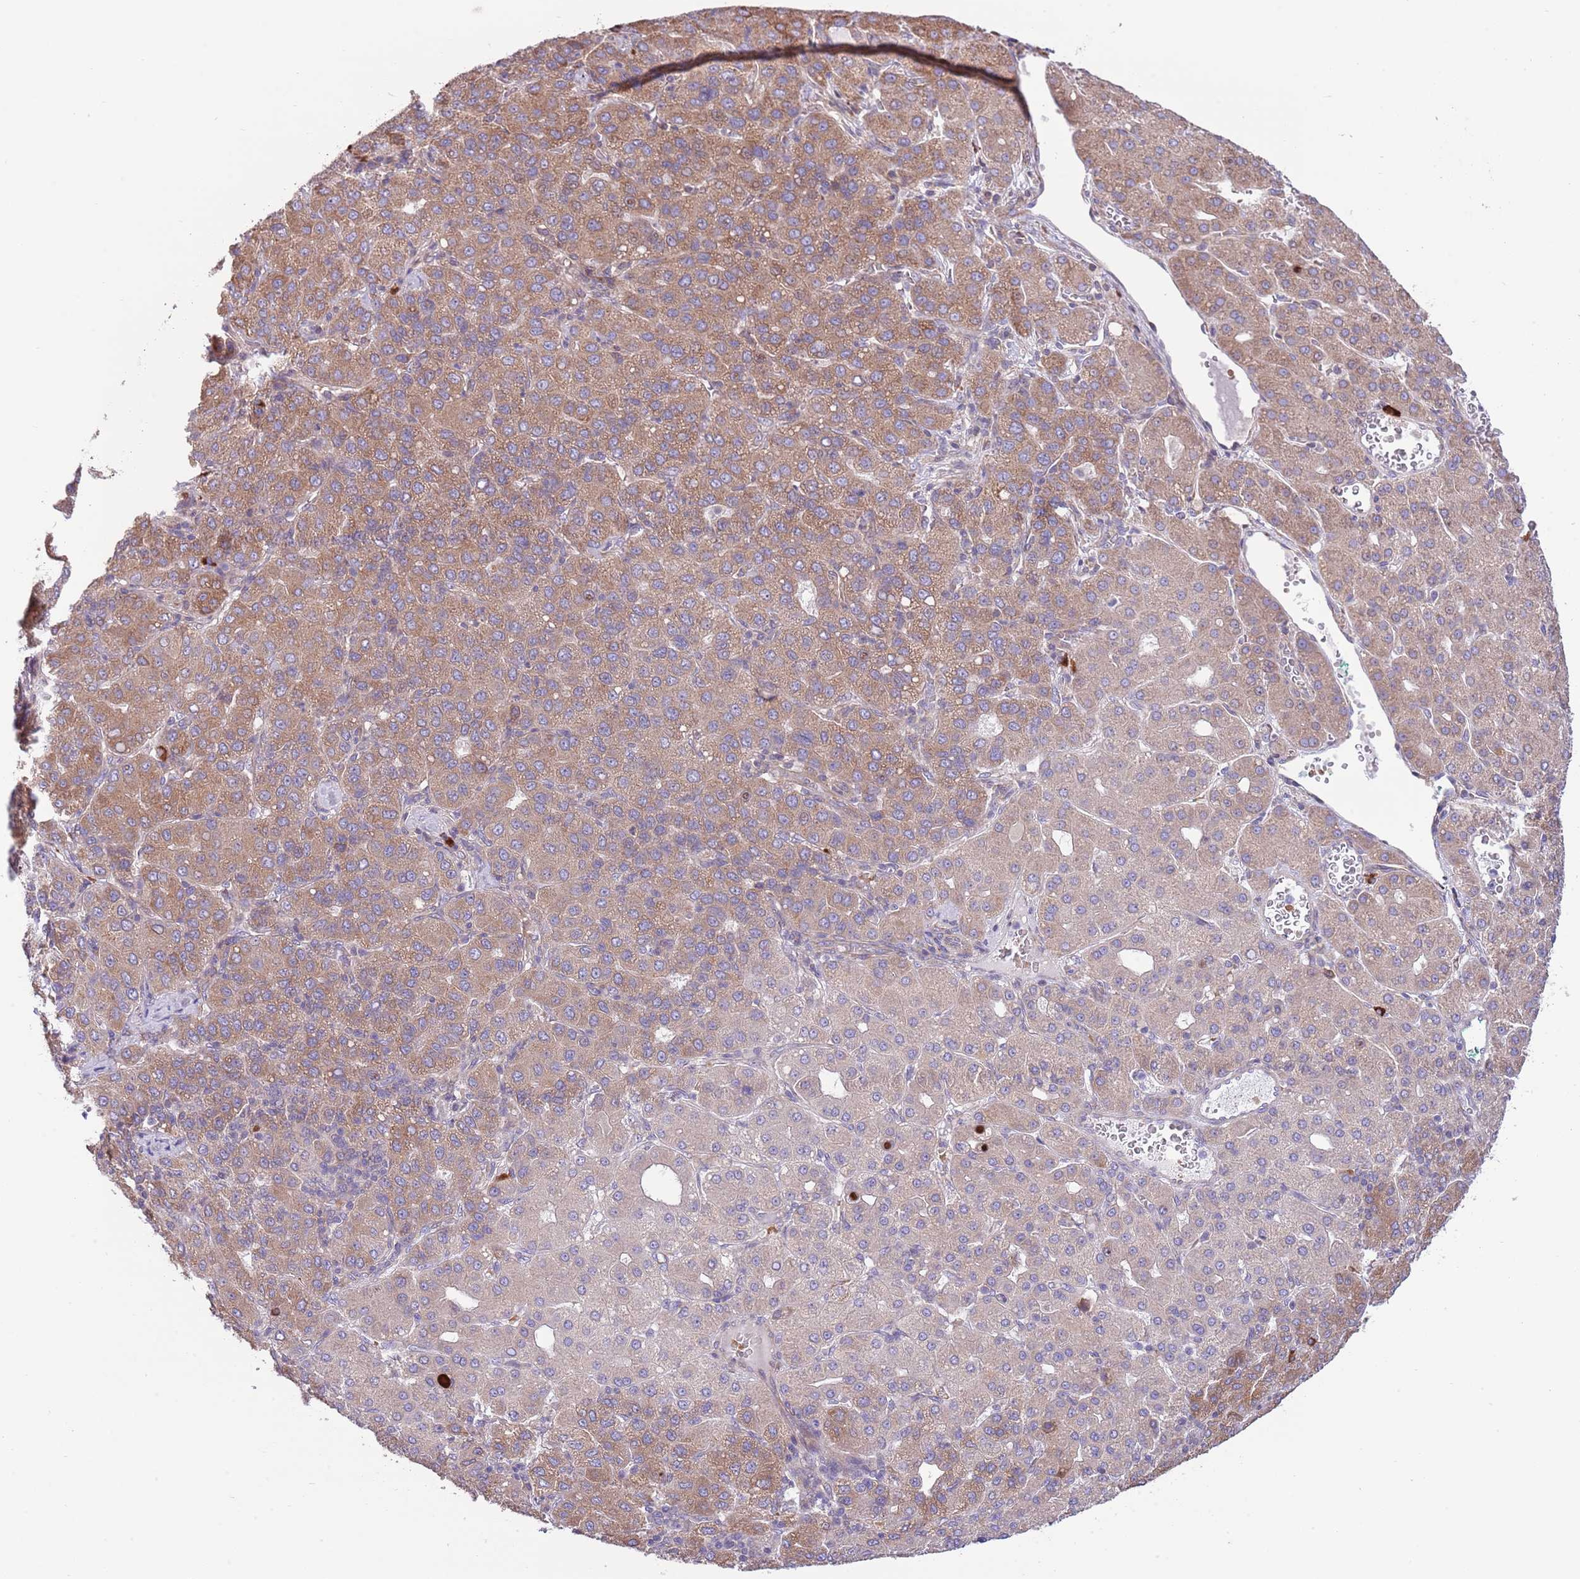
{"staining": {"intensity": "moderate", "quantity": ">75%", "location": "cytoplasmic/membranous"}, "tissue": "liver cancer", "cell_type": "Tumor cells", "image_type": "cancer", "snomed": [{"axis": "morphology", "description": "Carcinoma, Hepatocellular, NOS"}, {"axis": "topography", "description": "Liver"}], "caption": "Tumor cells exhibit medium levels of moderate cytoplasmic/membranous positivity in about >75% of cells in liver cancer (hepatocellular carcinoma).", "gene": "DAND5", "patient": {"sex": "male", "age": 65}}